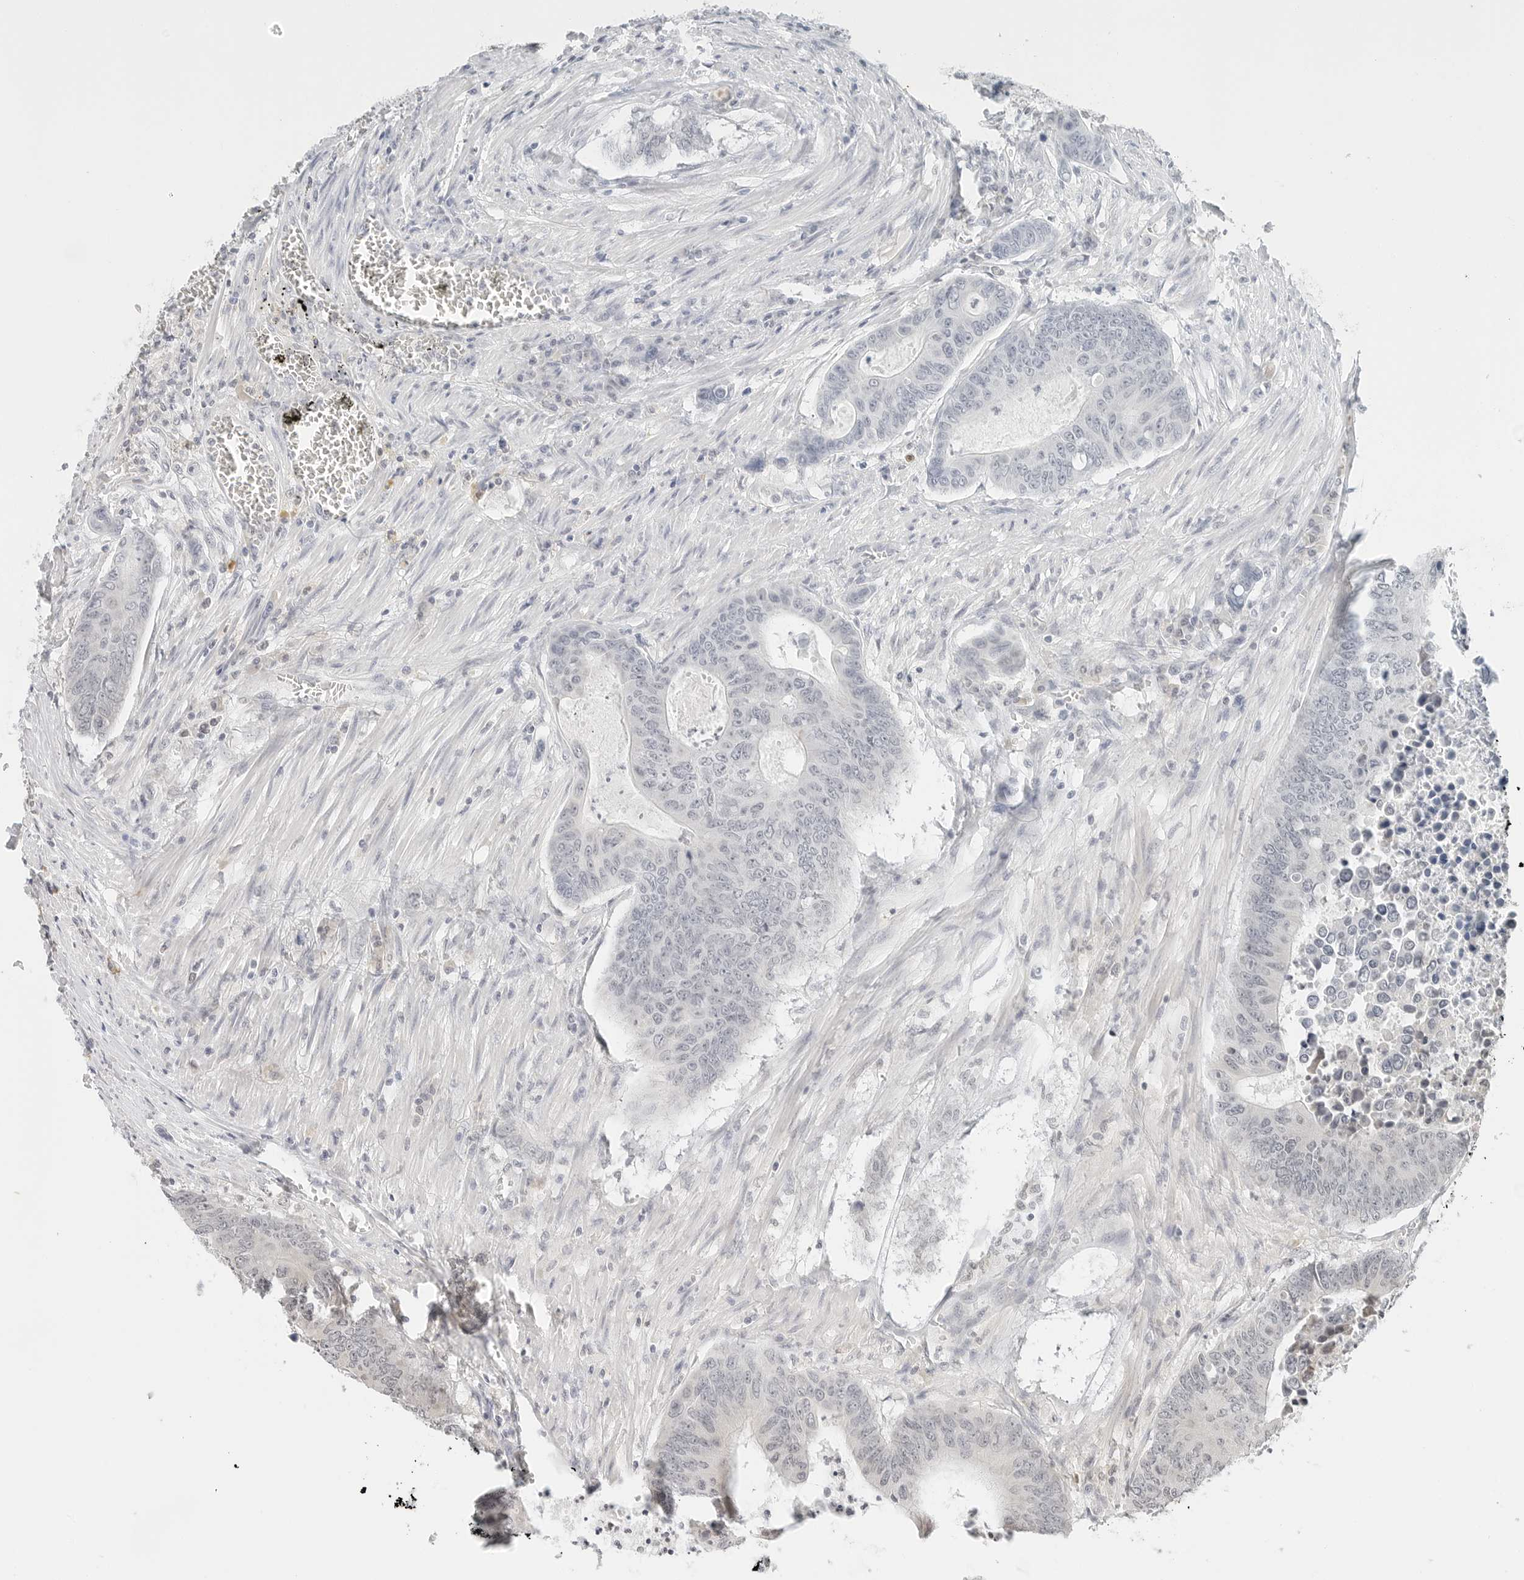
{"staining": {"intensity": "negative", "quantity": "none", "location": "none"}, "tissue": "colorectal cancer", "cell_type": "Tumor cells", "image_type": "cancer", "snomed": [{"axis": "morphology", "description": "Adenocarcinoma, NOS"}, {"axis": "topography", "description": "Colon"}], "caption": "The image displays no staining of tumor cells in colorectal cancer (adenocarcinoma). Nuclei are stained in blue.", "gene": "NEO1", "patient": {"sex": "male", "age": 87}}